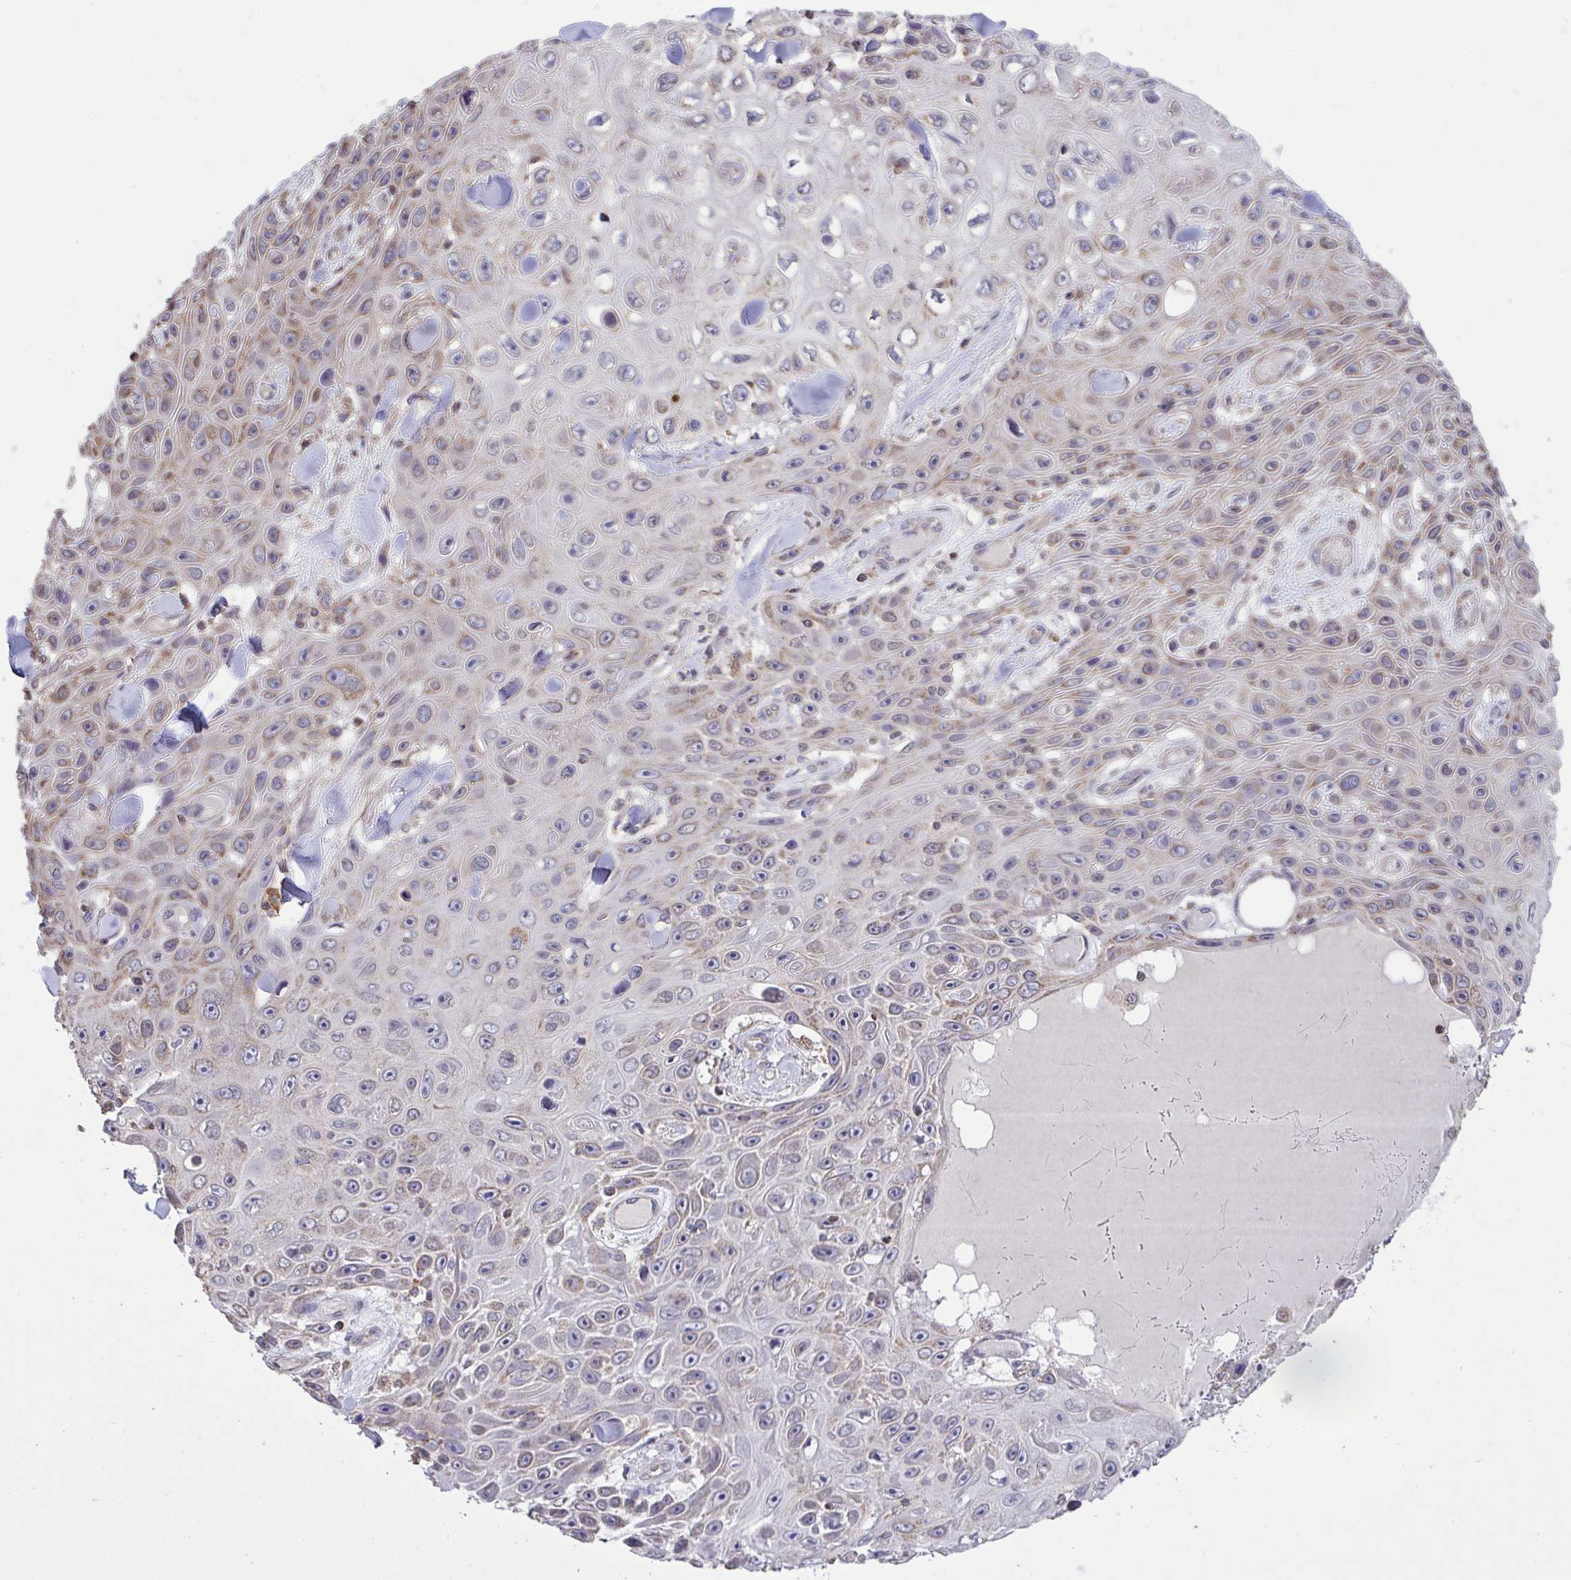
{"staining": {"intensity": "weak", "quantity": "<25%", "location": "cytoplasmic/membranous"}, "tissue": "skin cancer", "cell_type": "Tumor cells", "image_type": "cancer", "snomed": [{"axis": "morphology", "description": "Squamous cell carcinoma, NOS"}, {"axis": "topography", "description": "Skin"}], "caption": "An IHC photomicrograph of skin squamous cell carcinoma is shown. There is no staining in tumor cells of skin squamous cell carcinoma.", "gene": "PPM1H", "patient": {"sex": "male", "age": 82}}